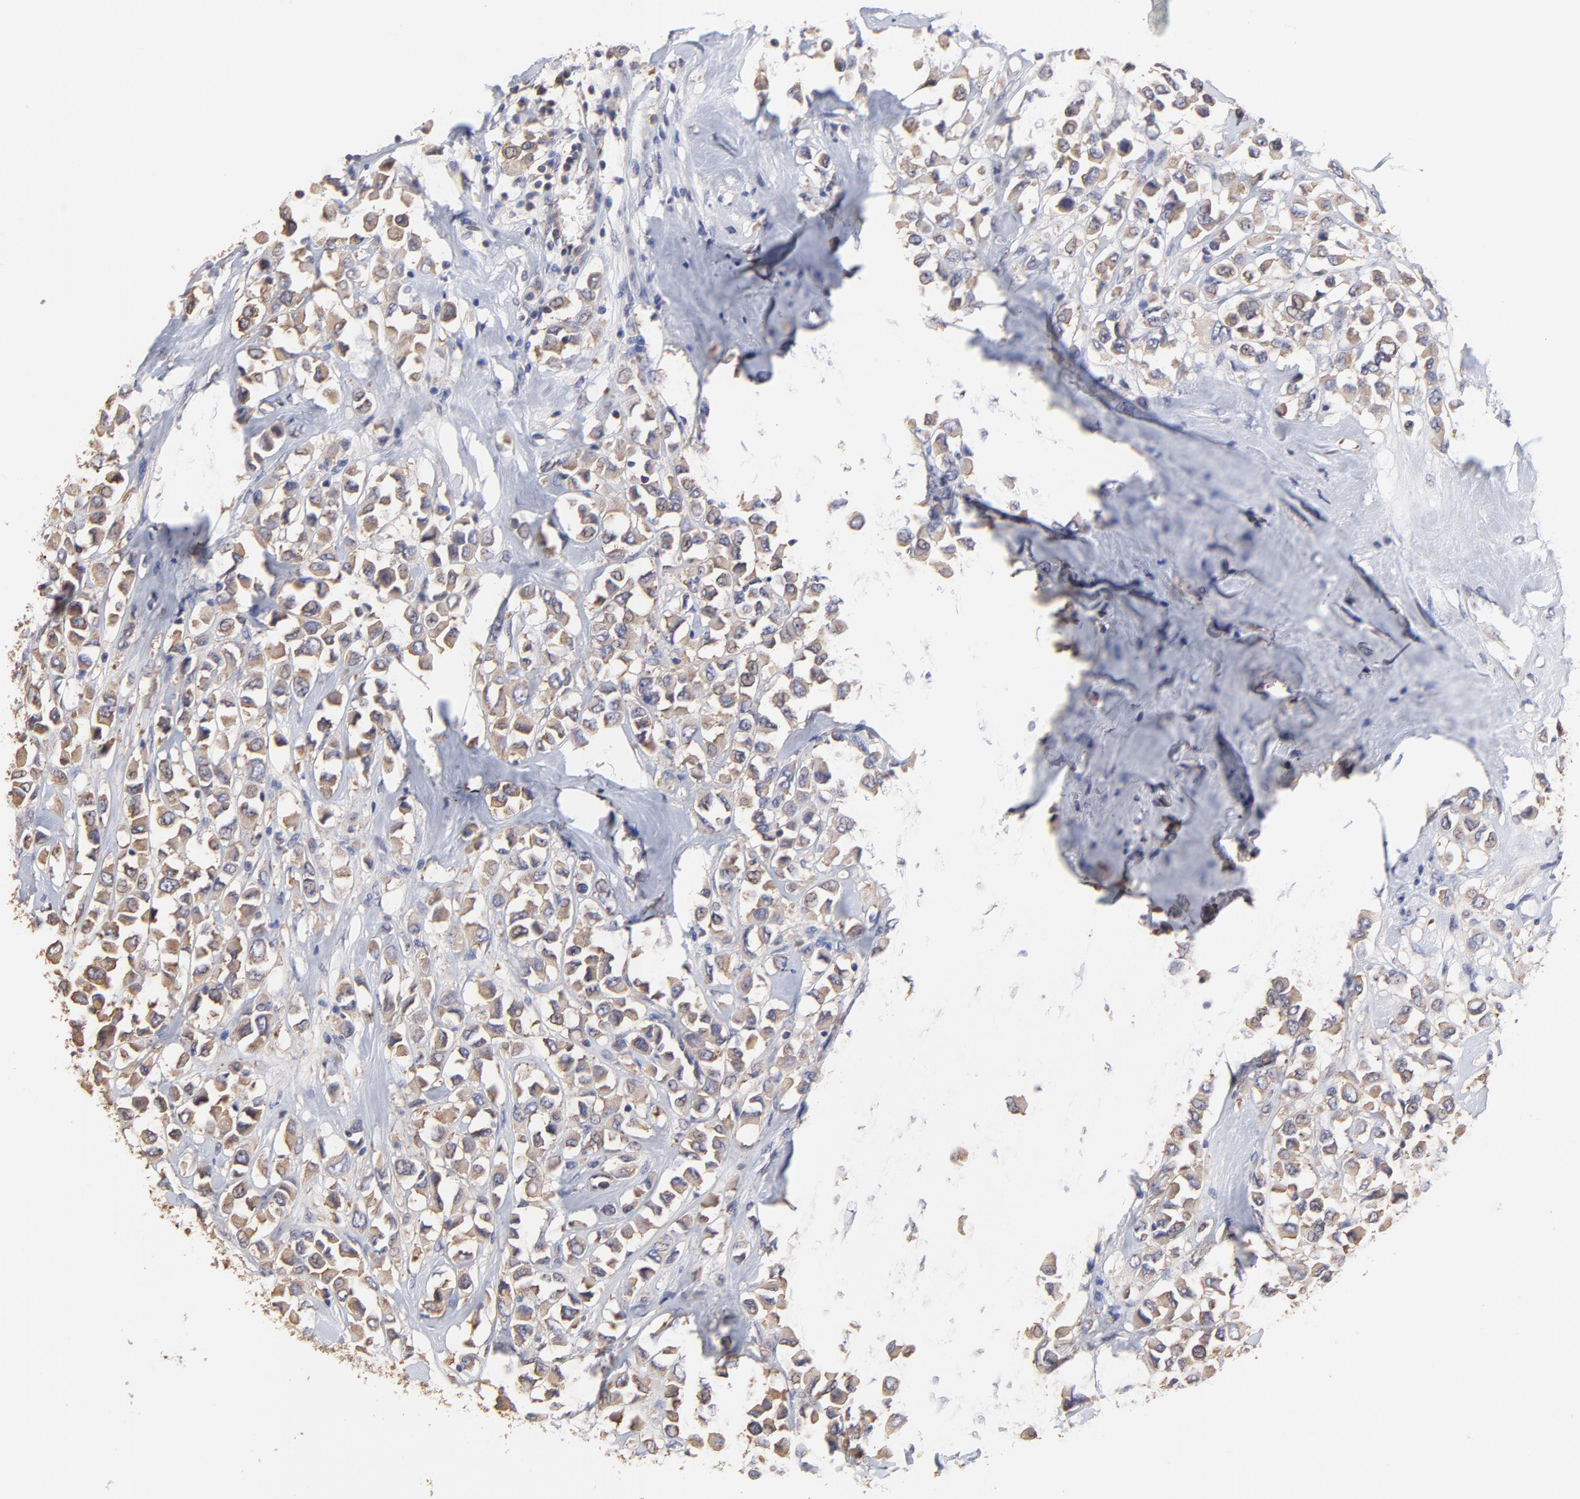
{"staining": {"intensity": "weak", "quantity": ">75%", "location": "cytoplasmic/membranous"}, "tissue": "breast cancer", "cell_type": "Tumor cells", "image_type": "cancer", "snomed": [{"axis": "morphology", "description": "Duct carcinoma"}, {"axis": "topography", "description": "Breast"}], "caption": "Breast invasive ductal carcinoma stained for a protein (brown) shows weak cytoplasmic/membranous positive positivity in about >75% of tumor cells.", "gene": "CCT2", "patient": {"sex": "female", "age": 61}}